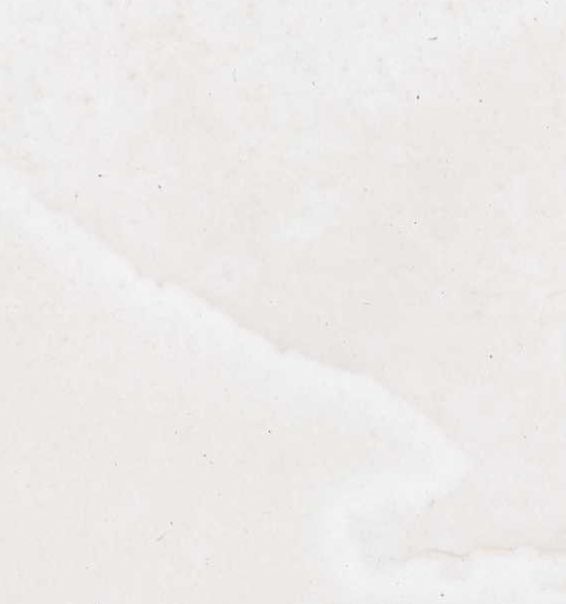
{"staining": {"intensity": "strong", "quantity": "25%-75%", "location": "cytoplasmic/membranous"}, "tissue": "bone marrow", "cell_type": "Hematopoietic cells", "image_type": "normal", "snomed": [{"axis": "morphology", "description": "Normal tissue, NOS"}, {"axis": "morphology", "description": "Inflammation, NOS"}, {"axis": "topography", "description": "Bone marrow"}], "caption": "Protein staining by immunohistochemistry demonstrates strong cytoplasmic/membranous positivity in approximately 25%-75% of hematopoietic cells in benign bone marrow.", "gene": "UBE3D", "patient": {"sex": "male", "age": 34}}